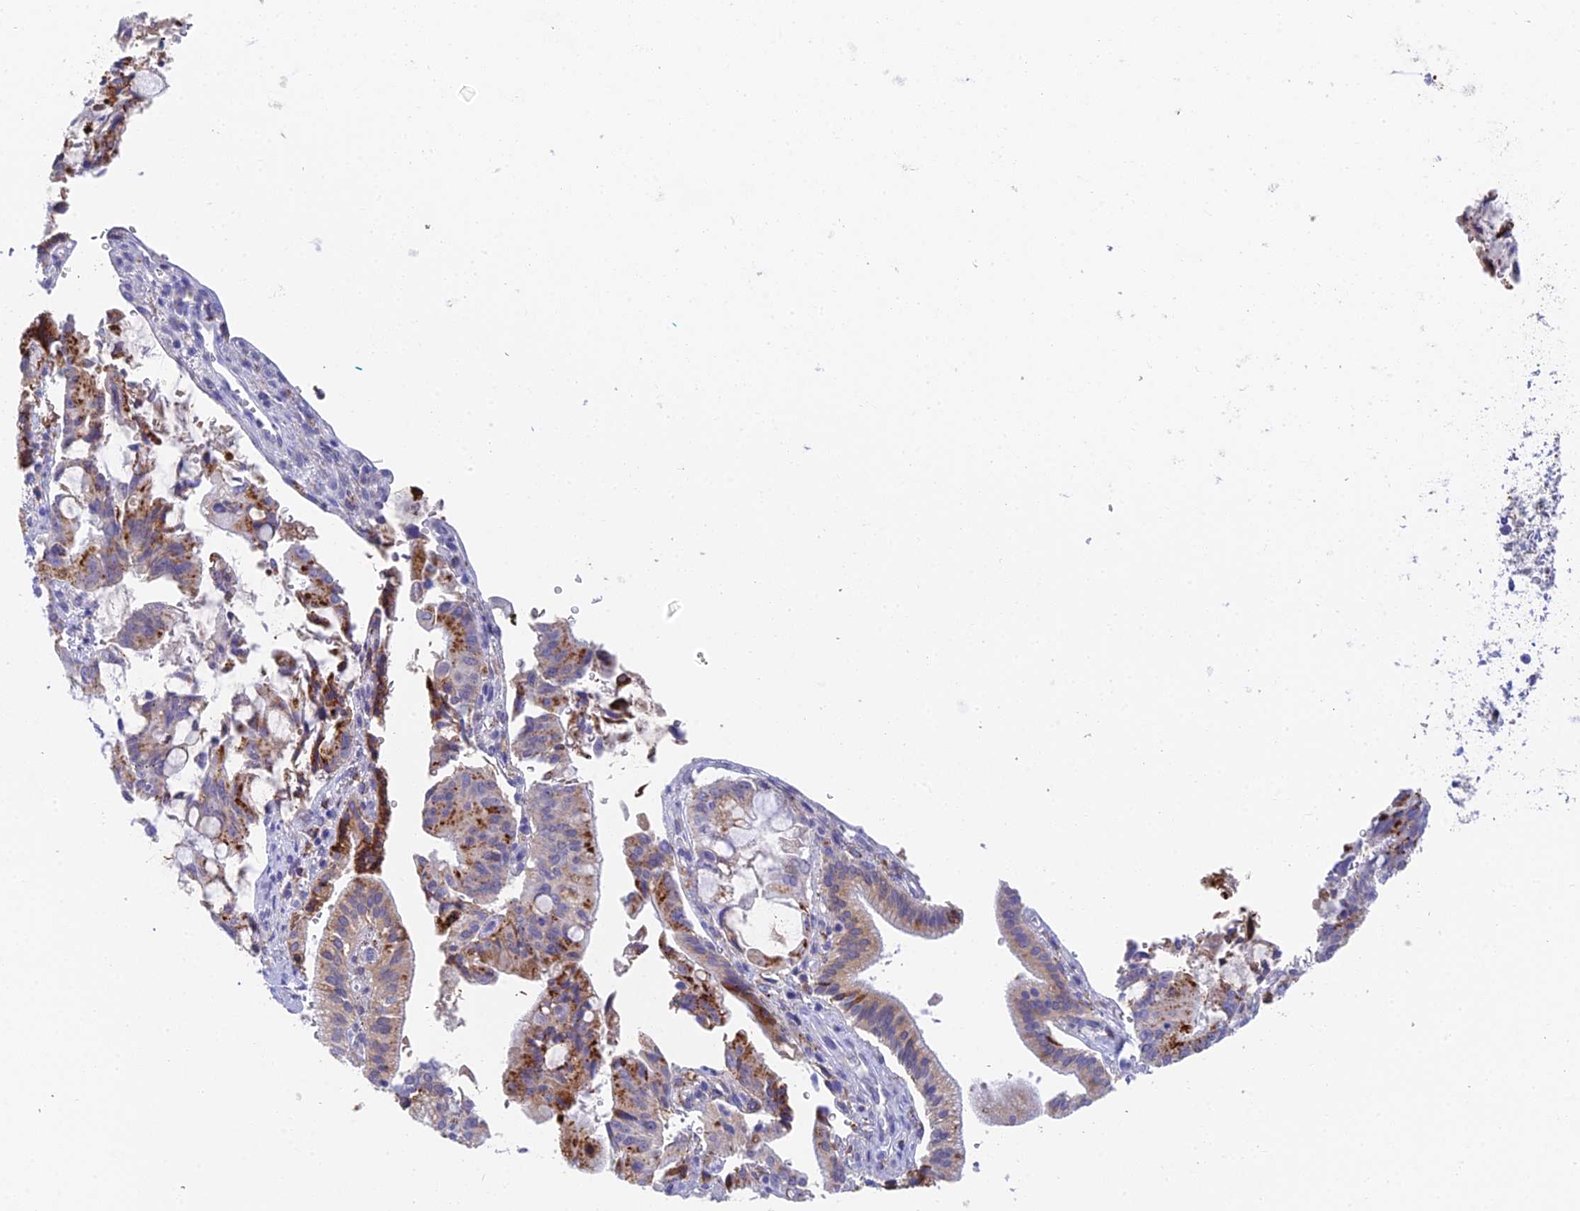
{"staining": {"intensity": "moderate", "quantity": "25%-75%", "location": "cytoplasmic/membranous"}, "tissue": "pancreatic cancer", "cell_type": "Tumor cells", "image_type": "cancer", "snomed": [{"axis": "morphology", "description": "Adenocarcinoma, NOS"}, {"axis": "topography", "description": "Pancreas"}], "caption": "Immunohistochemistry (IHC) photomicrograph of pancreatic adenocarcinoma stained for a protein (brown), which displays medium levels of moderate cytoplasmic/membranous positivity in approximately 25%-75% of tumor cells.", "gene": "ADAMTS13", "patient": {"sex": "male", "age": 68}}